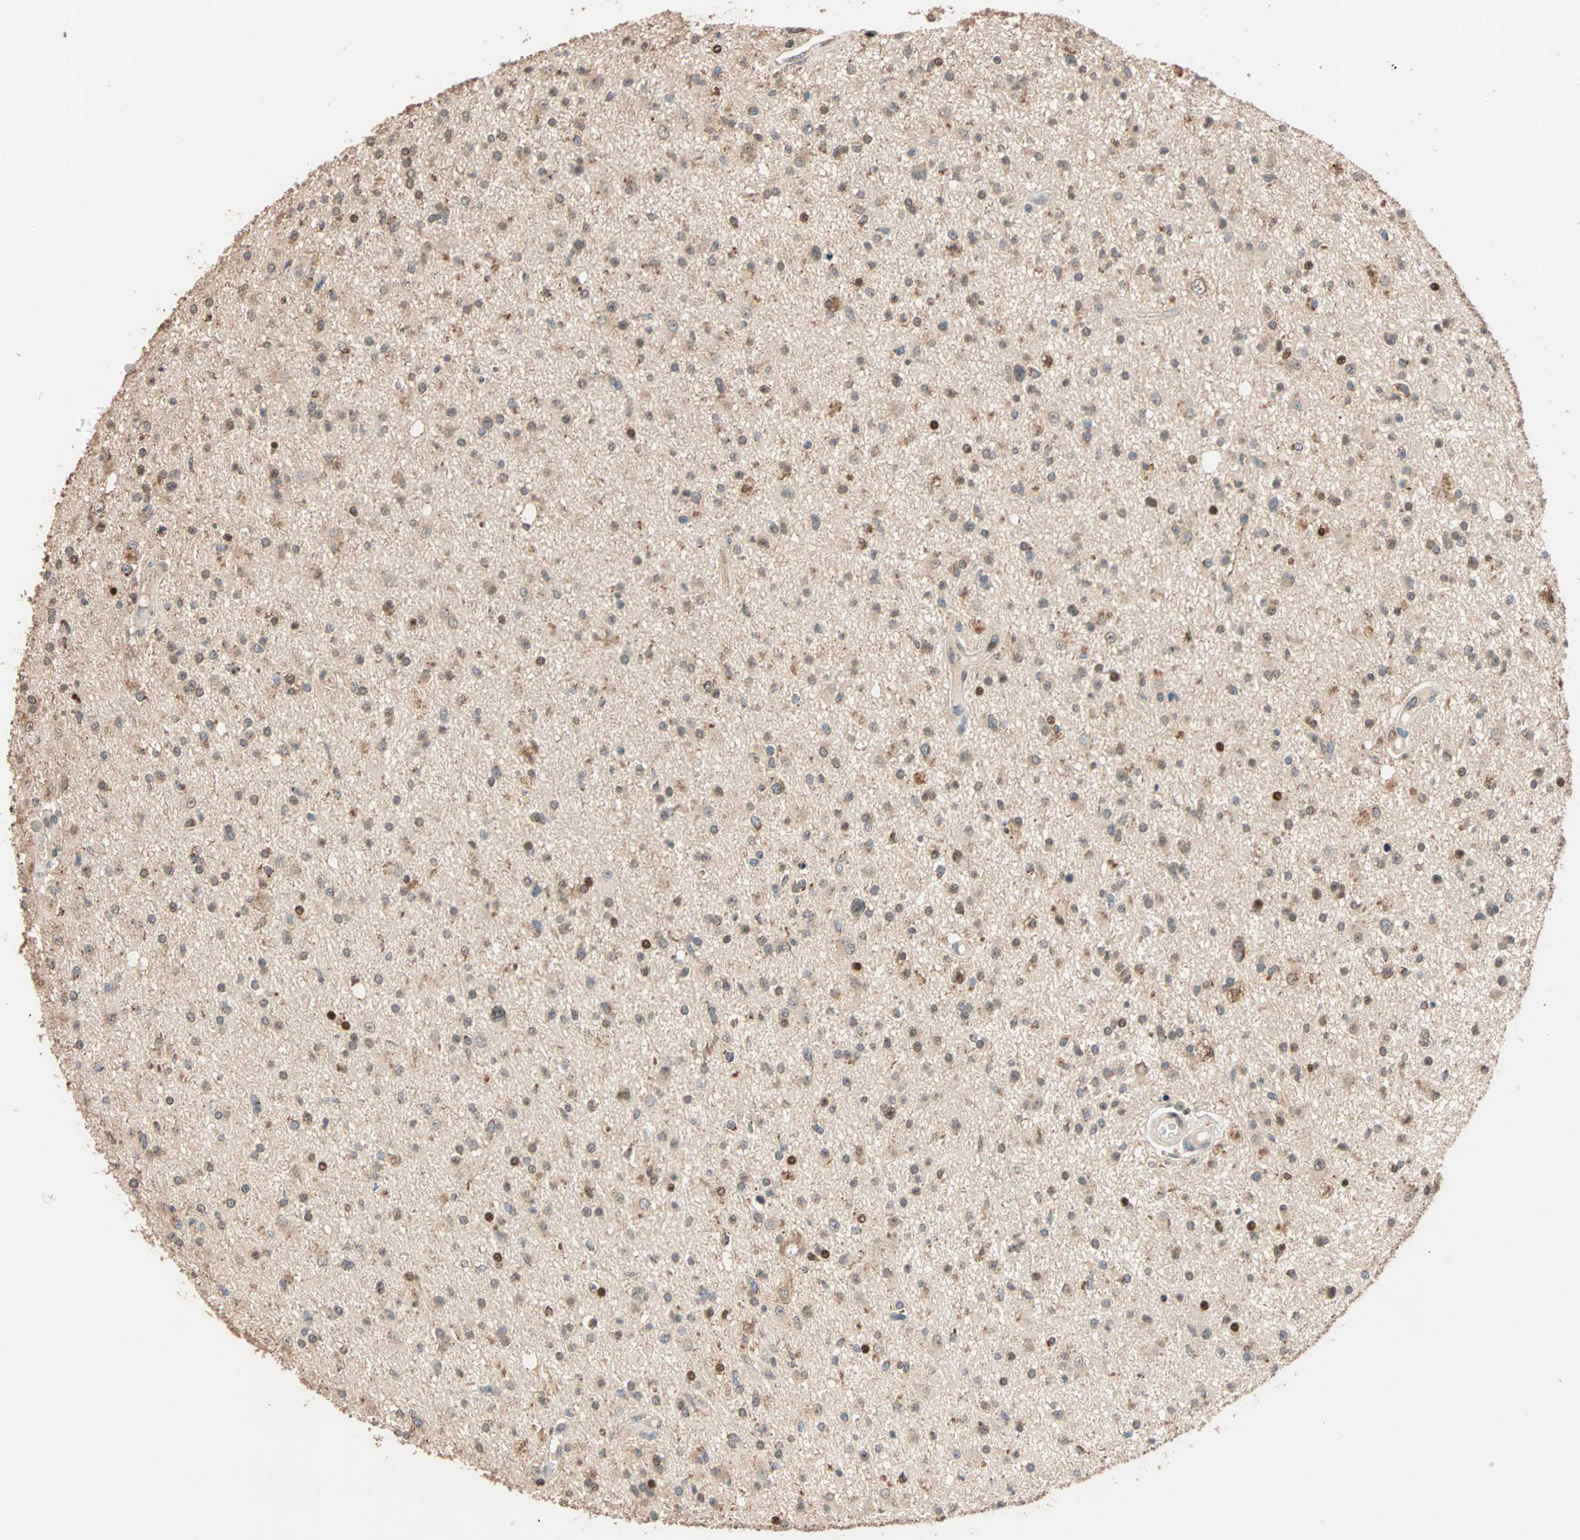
{"staining": {"intensity": "moderate", "quantity": ">75%", "location": "cytoplasmic/membranous,nuclear"}, "tissue": "glioma", "cell_type": "Tumor cells", "image_type": "cancer", "snomed": [{"axis": "morphology", "description": "Glioma, malignant, High grade"}, {"axis": "topography", "description": "Brain"}], "caption": "Human malignant glioma (high-grade) stained for a protein (brown) exhibits moderate cytoplasmic/membranous and nuclear positive staining in about >75% of tumor cells.", "gene": "HECW1", "patient": {"sex": "male", "age": 33}}